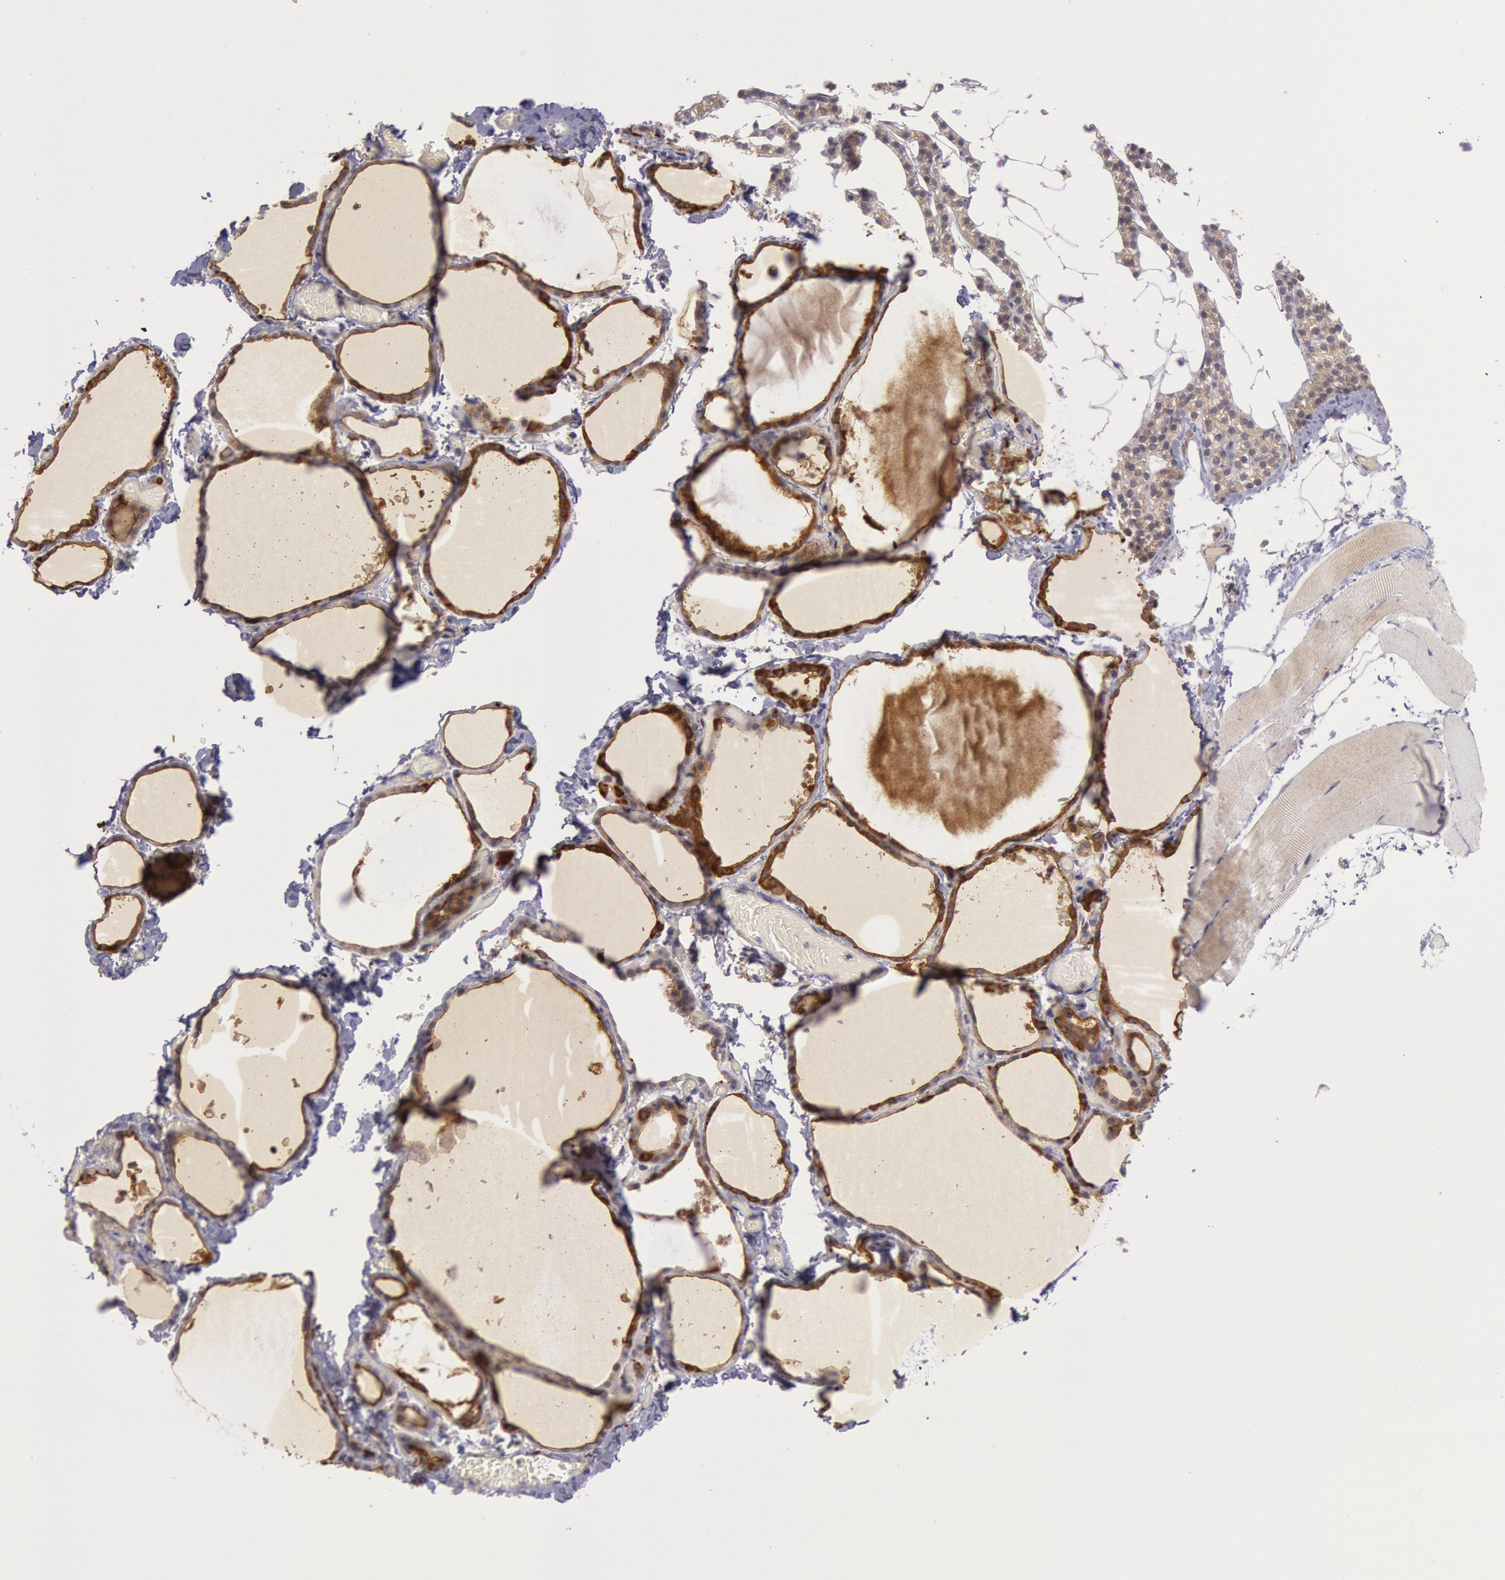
{"staining": {"intensity": "strong", "quantity": ">75%", "location": "cytoplasmic/membranous"}, "tissue": "thyroid gland", "cell_type": "Glandular cells", "image_type": "normal", "snomed": [{"axis": "morphology", "description": "Normal tissue, NOS"}, {"axis": "topography", "description": "Thyroid gland"}], "caption": "Immunohistochemistry histopathology image of normal thyroid gland stained for a protein (brown), which displays high levels of strong cytoplasmic/membranous positivity in about >75% of glandular cells.", "gene": "TRIB2", "patient": {"sex": "female", "age": 22}}